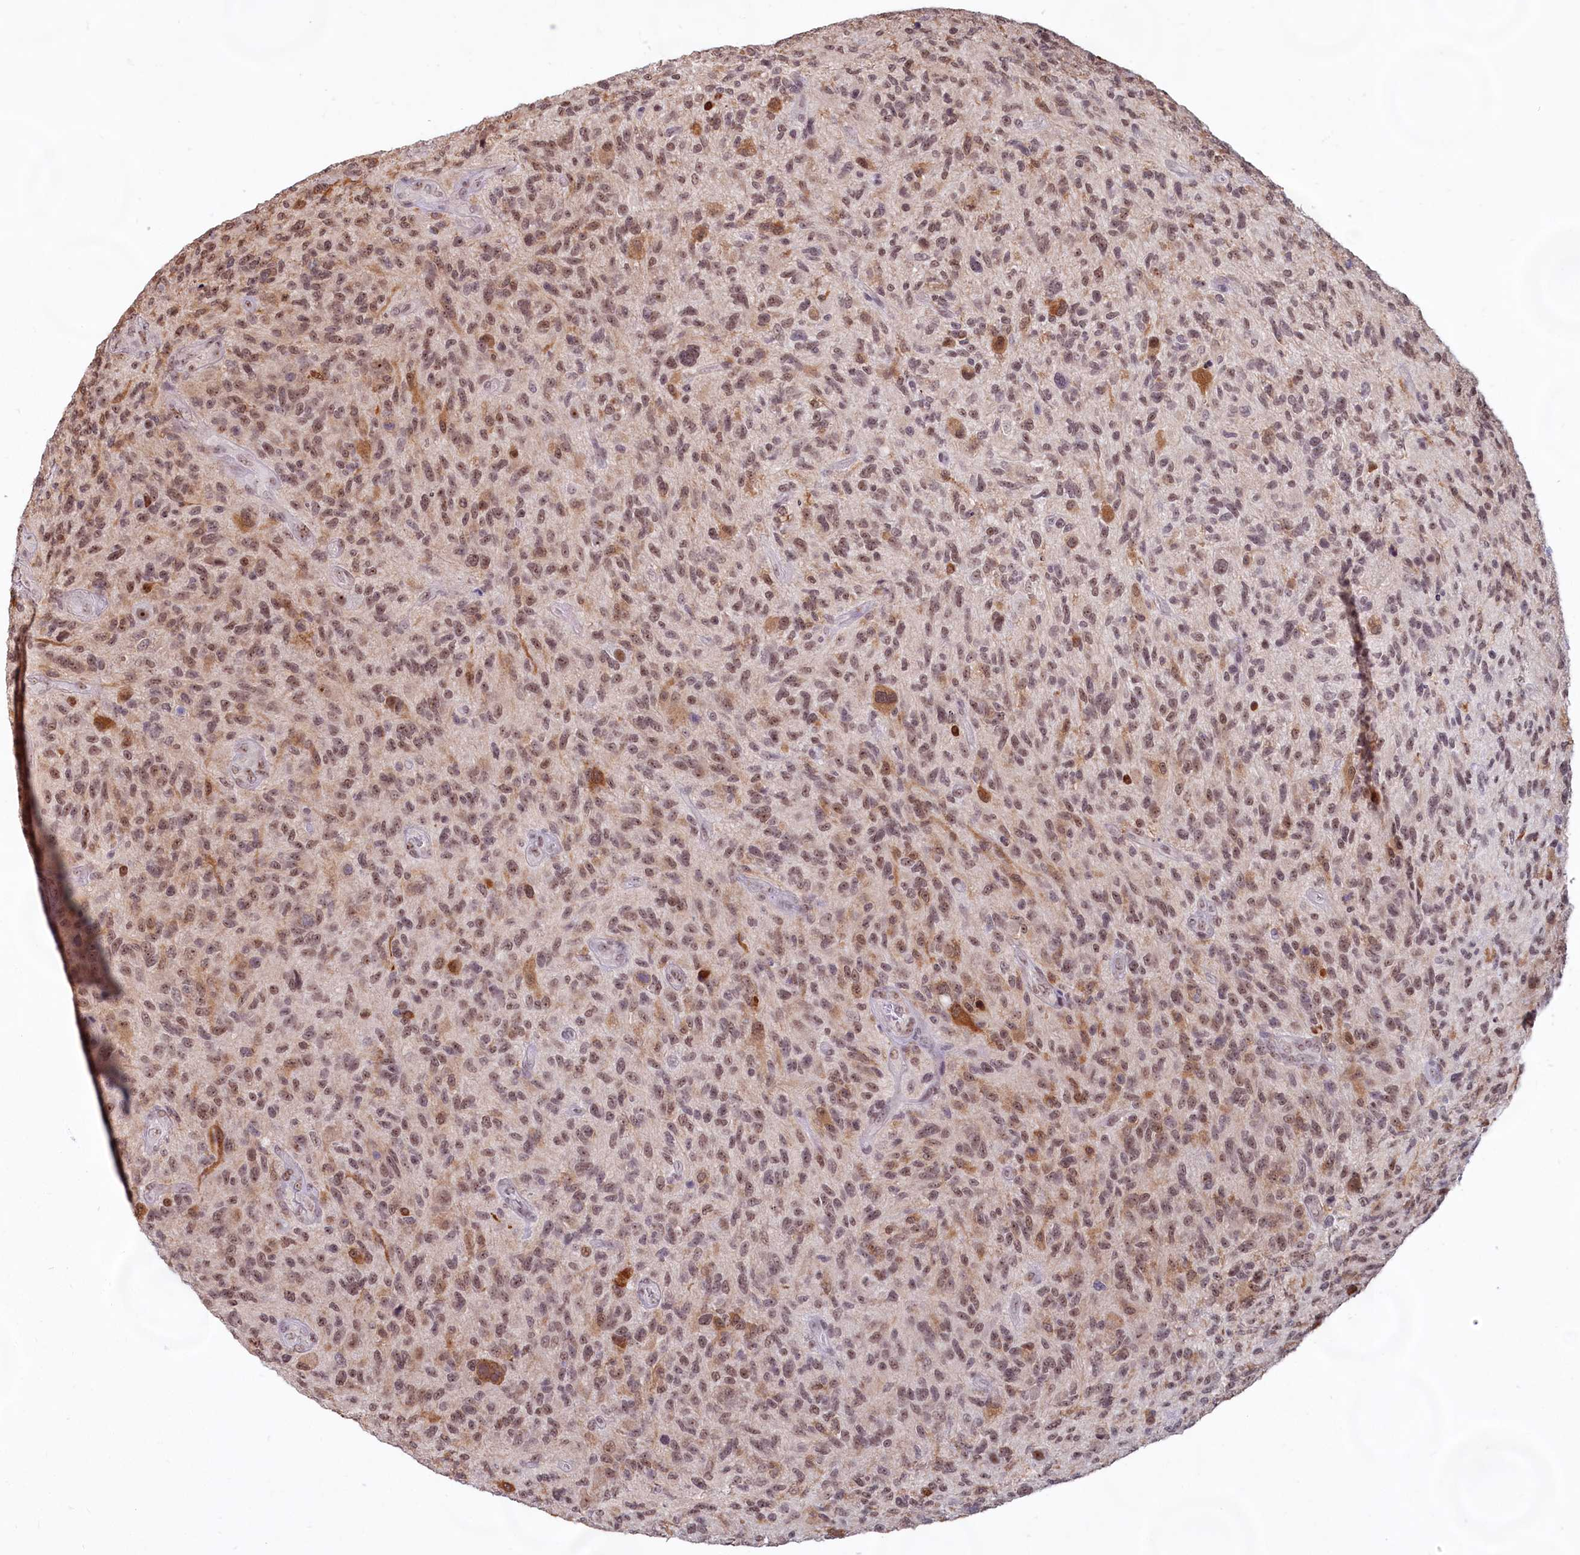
{"staining": {"intensity": "moderate", "quantity": ">75%", "location": "cytoplasmic/membranous,nuclear"}, "tissue": "glioma", "cell_type": "Tumor cells", "image_type": "cancer", "snomed": [{"axis": "morphology", "description": "Glioma, malignant, High grade"}, {"axis": "topography", "description": "Brain"}], "caption": "Immunohistochemical staining of glioma exhibits moderate cytoplasmic/membranous and nuclear protein staining in approximately >75% of tumor cells. (brown staining indicates protein expression, while blue staining denotes nuclei).", "gene": "C1D", "patient": {"sex": "male", "age": 47}}